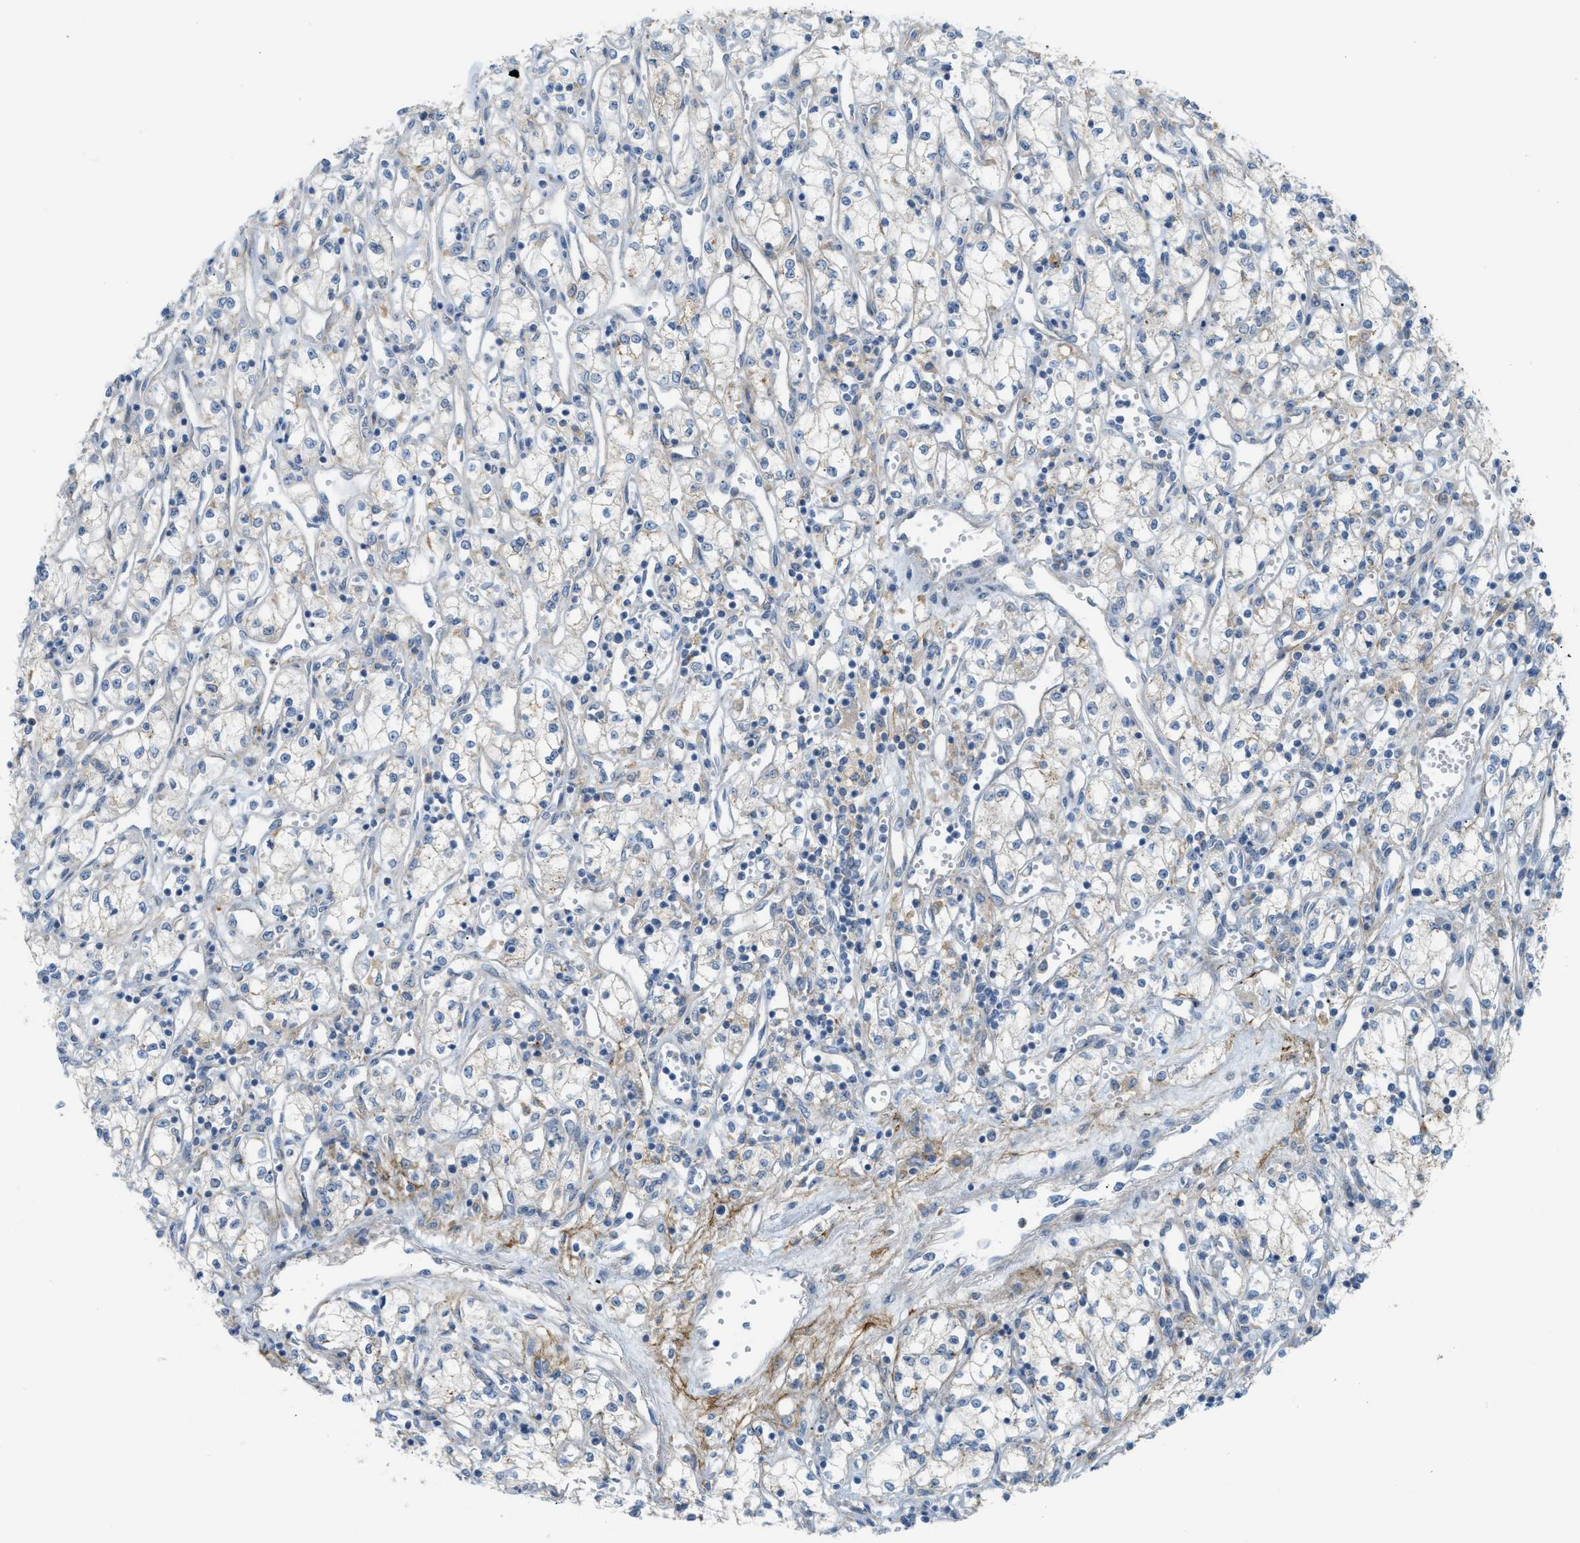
{"staining": {"intensity": "weak", "quantity": "25%-75%", "location": "cytoplasmic/membranous"}, "tissue": "renal cancer", "cell_type": "Tumor cells", "image_type": "cancer", "snomed": [{"axis": "morphology", "description": "Adenocarcinoma, NOS"}, {"axis": "topography", "description": "Kidney"}], "caption": "Weak cytoplasmic/membranous expression is present in about 25%-75% of tumor cells in renal cancer (adenocarcinoma). (DAB IHC, brown staining for protein, blue staining for nuclei).", "gene": "LMBRD1", "patient": {"sex": "male", "age": 59}}